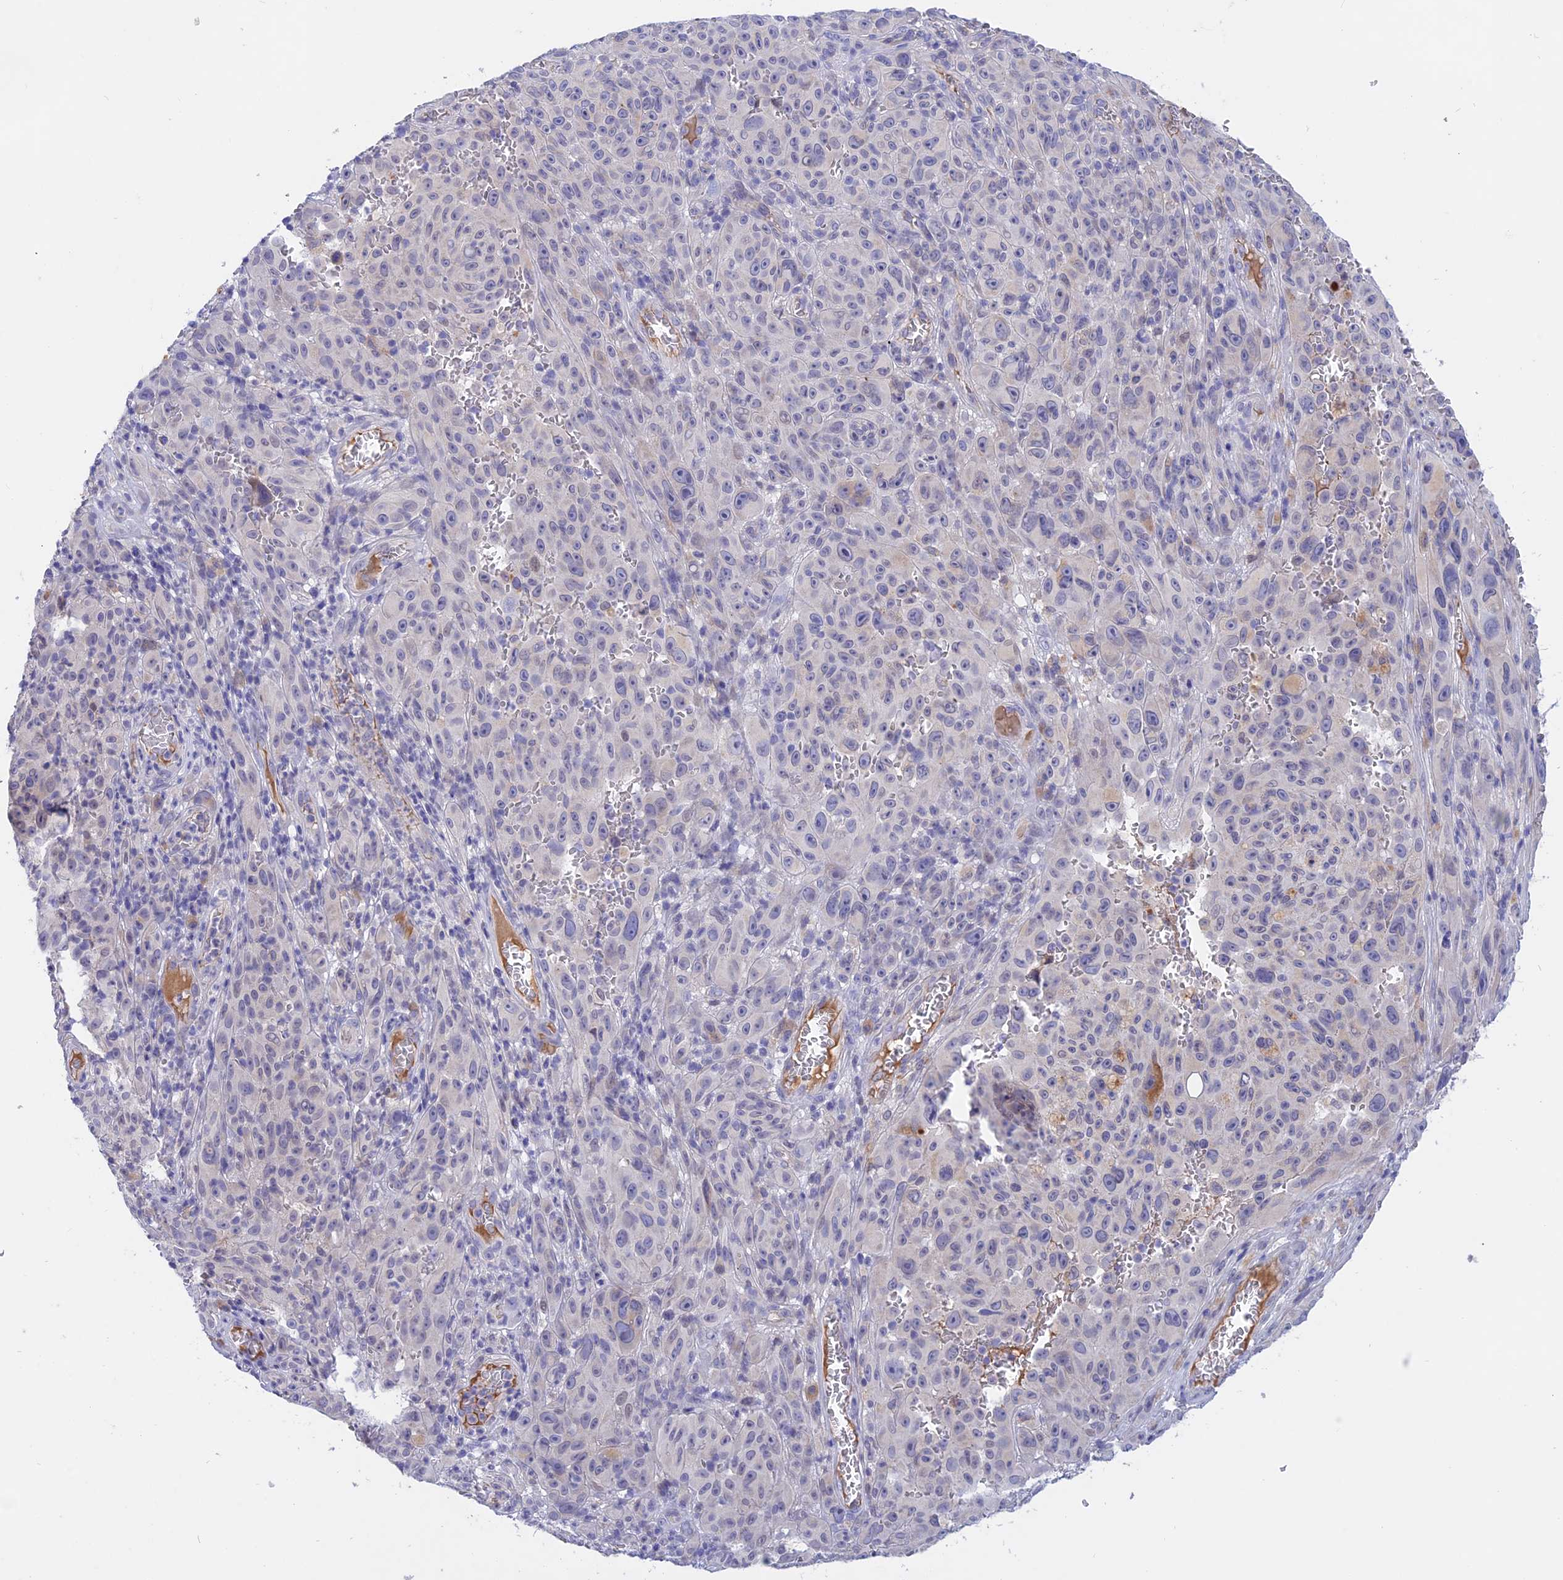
{"staining": {"intensity": "negative", "quantity": "none", "location": "none"}, "tissue": "melanoma", "cell_type": "Tumor cells", "image_type": "cancer", "snomed": [{"axis": "morphology", "description": "Malignant melanoma, NOS"}, {"axis": "topography", "description": "Skin"}], "caption": "High magnification brightfield microscopy of melanoma stained with DAB (brown) and counterstained with hematoxylin (blue): tumor cells show no significant positivity.", "gene": "GK5", "patient": {"sex": "female", "age": 82}}